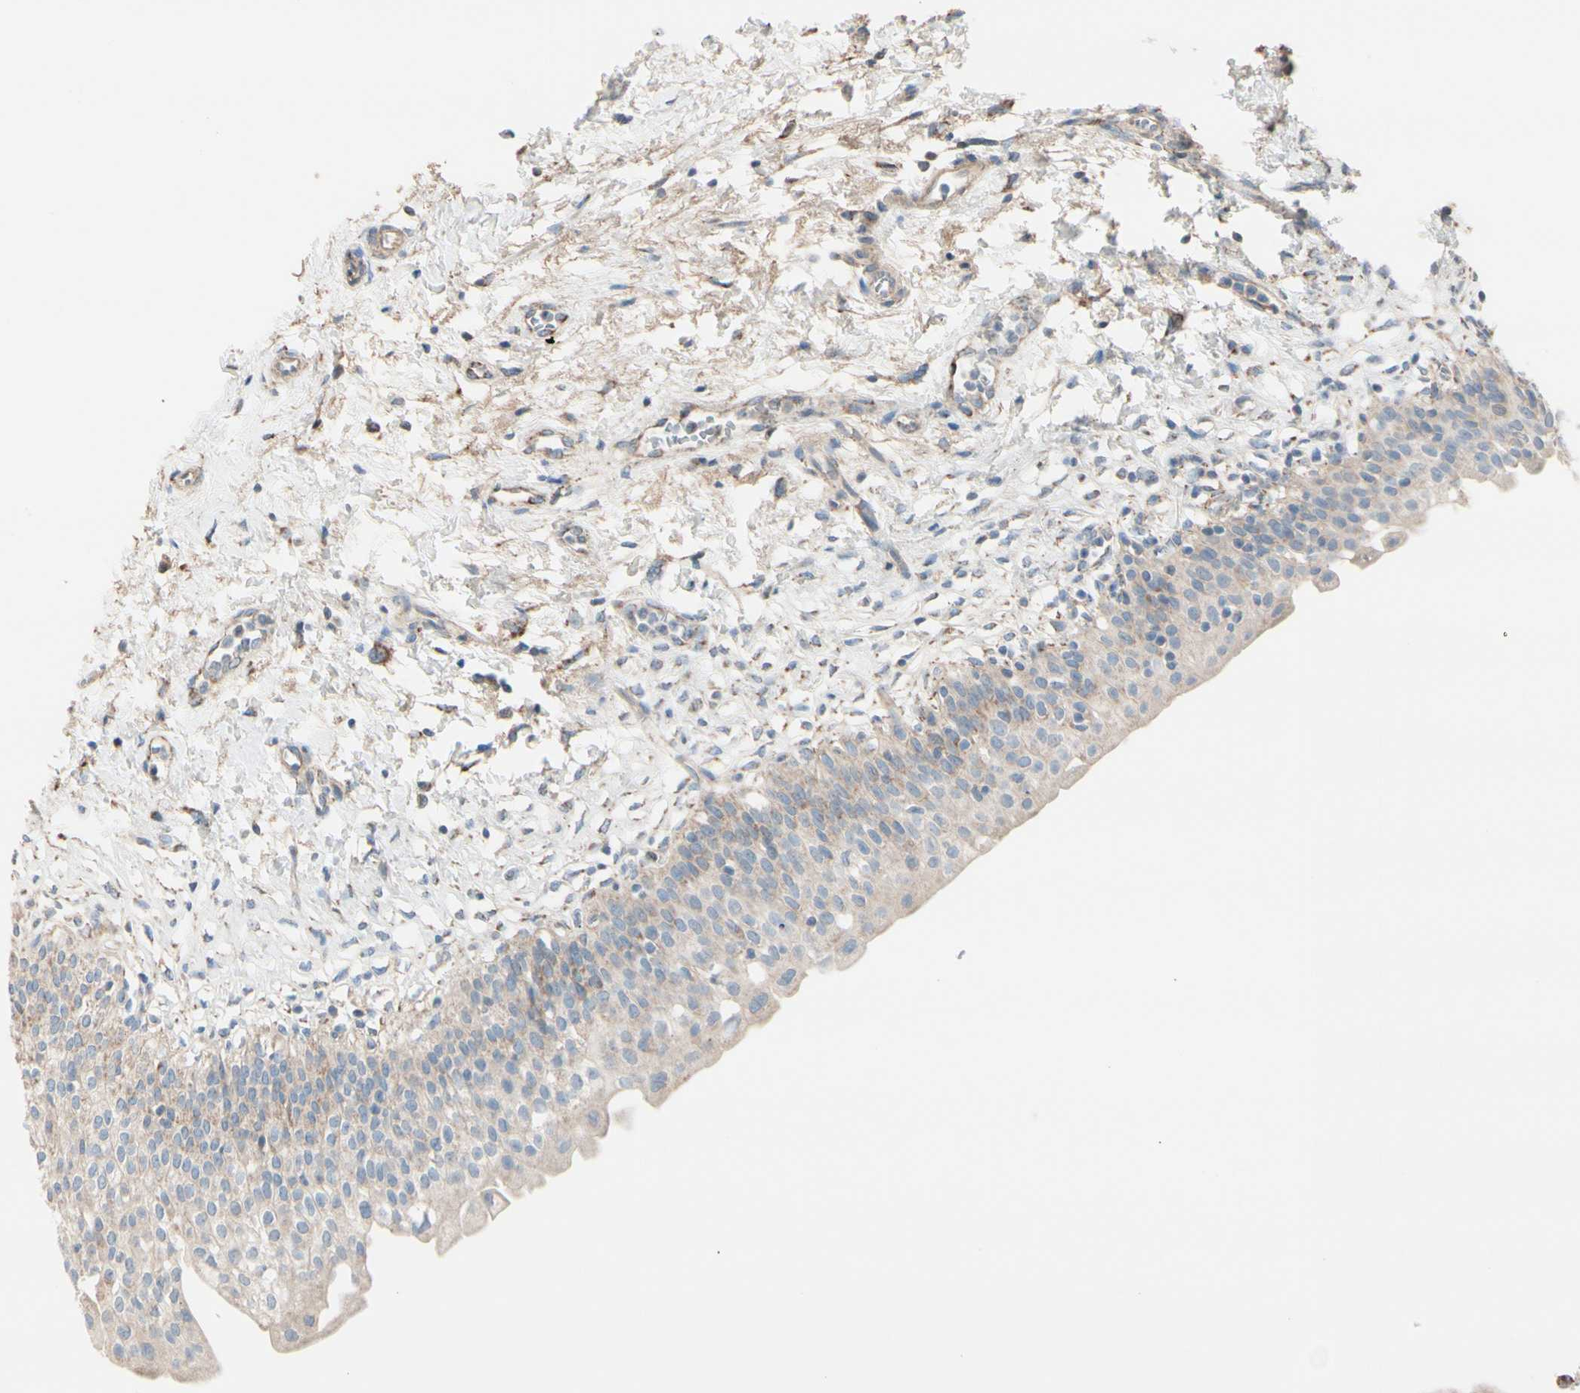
{"staining": {"intensity": "weak", "quantity": ">75%", "location": "cytoplasmic/membranous"}, "tissue": "urinary bladder", "cell_type": "Urothelial cells", "image_type": "normal", "snomed": [{"axis": "morphology", "description": "Normal tissue, NOS"}, {"axis": "topography", "description": "Urinary bladder"}], "caption": "High-power microscopy captured an immunohistochemistry (IHC) image of unremarkable urinary bladder, revealing weak cytoplasmic/membranous expression in about >75% of urothelial cells.", "gene": "EPHA3", "patient": {"sex": "male", "age": 55}}